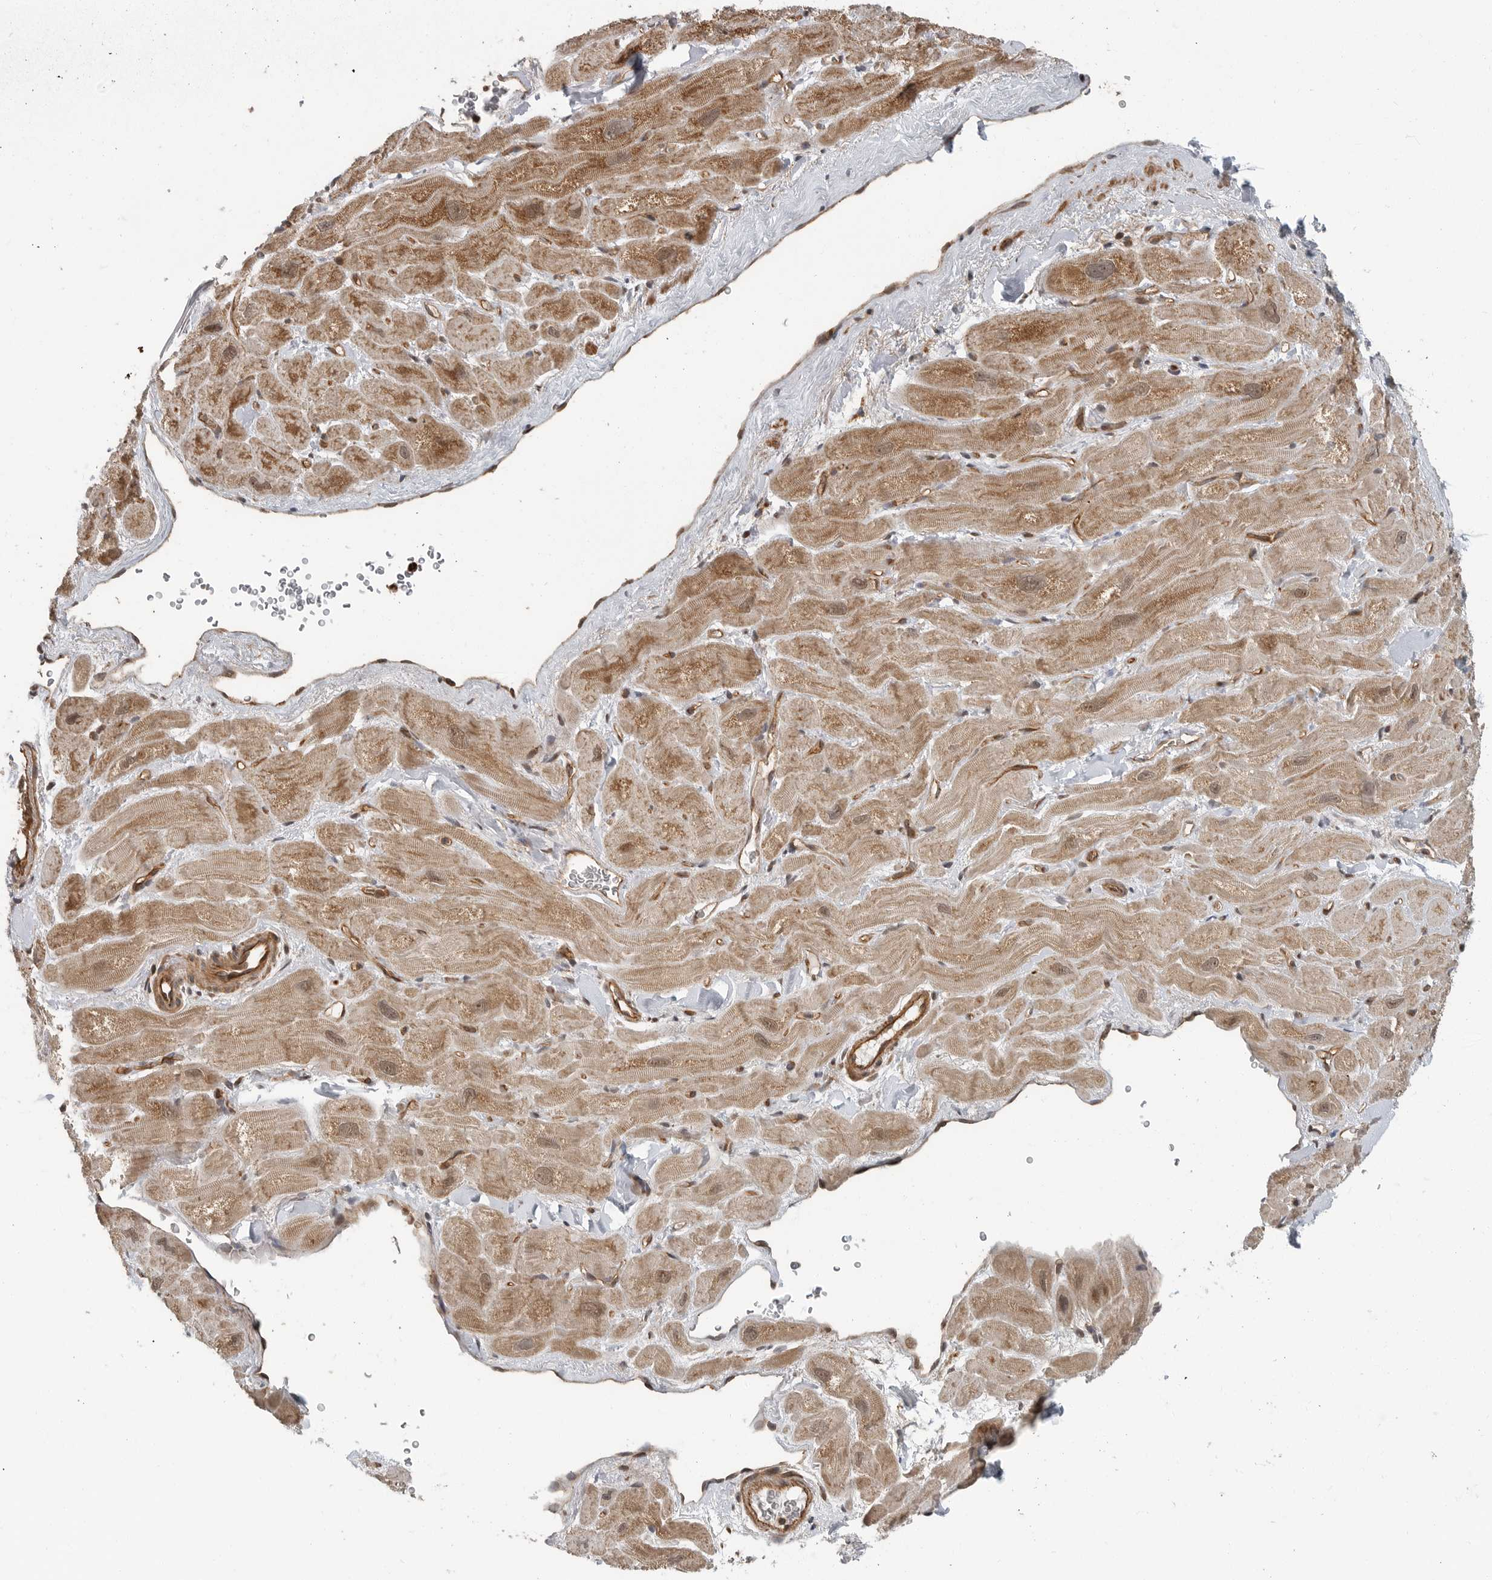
{"staining": {"intensity": "moderate", "quantity": ">75%", "location": "cytoplasmic/membranous,nuclear"}, "tissue": "heart muscle", "cell_type": "Cardiomyocytes", "image_type": "normal", "snomed": [{"axis": "morphology", "description": "Normal tissue, NOS"}, {"axis": "topography", "description": "Heart"}], "caption": "Immunohistochemistry (DAB) staining of unremarkable heart muscle demonstrates moderate cytoplasmic/membranous,nuclear protein staining in approximately >75% of cardiomyocytes.", "gene": "STRAP", "patient": {"sex": "male", "age": 49}}